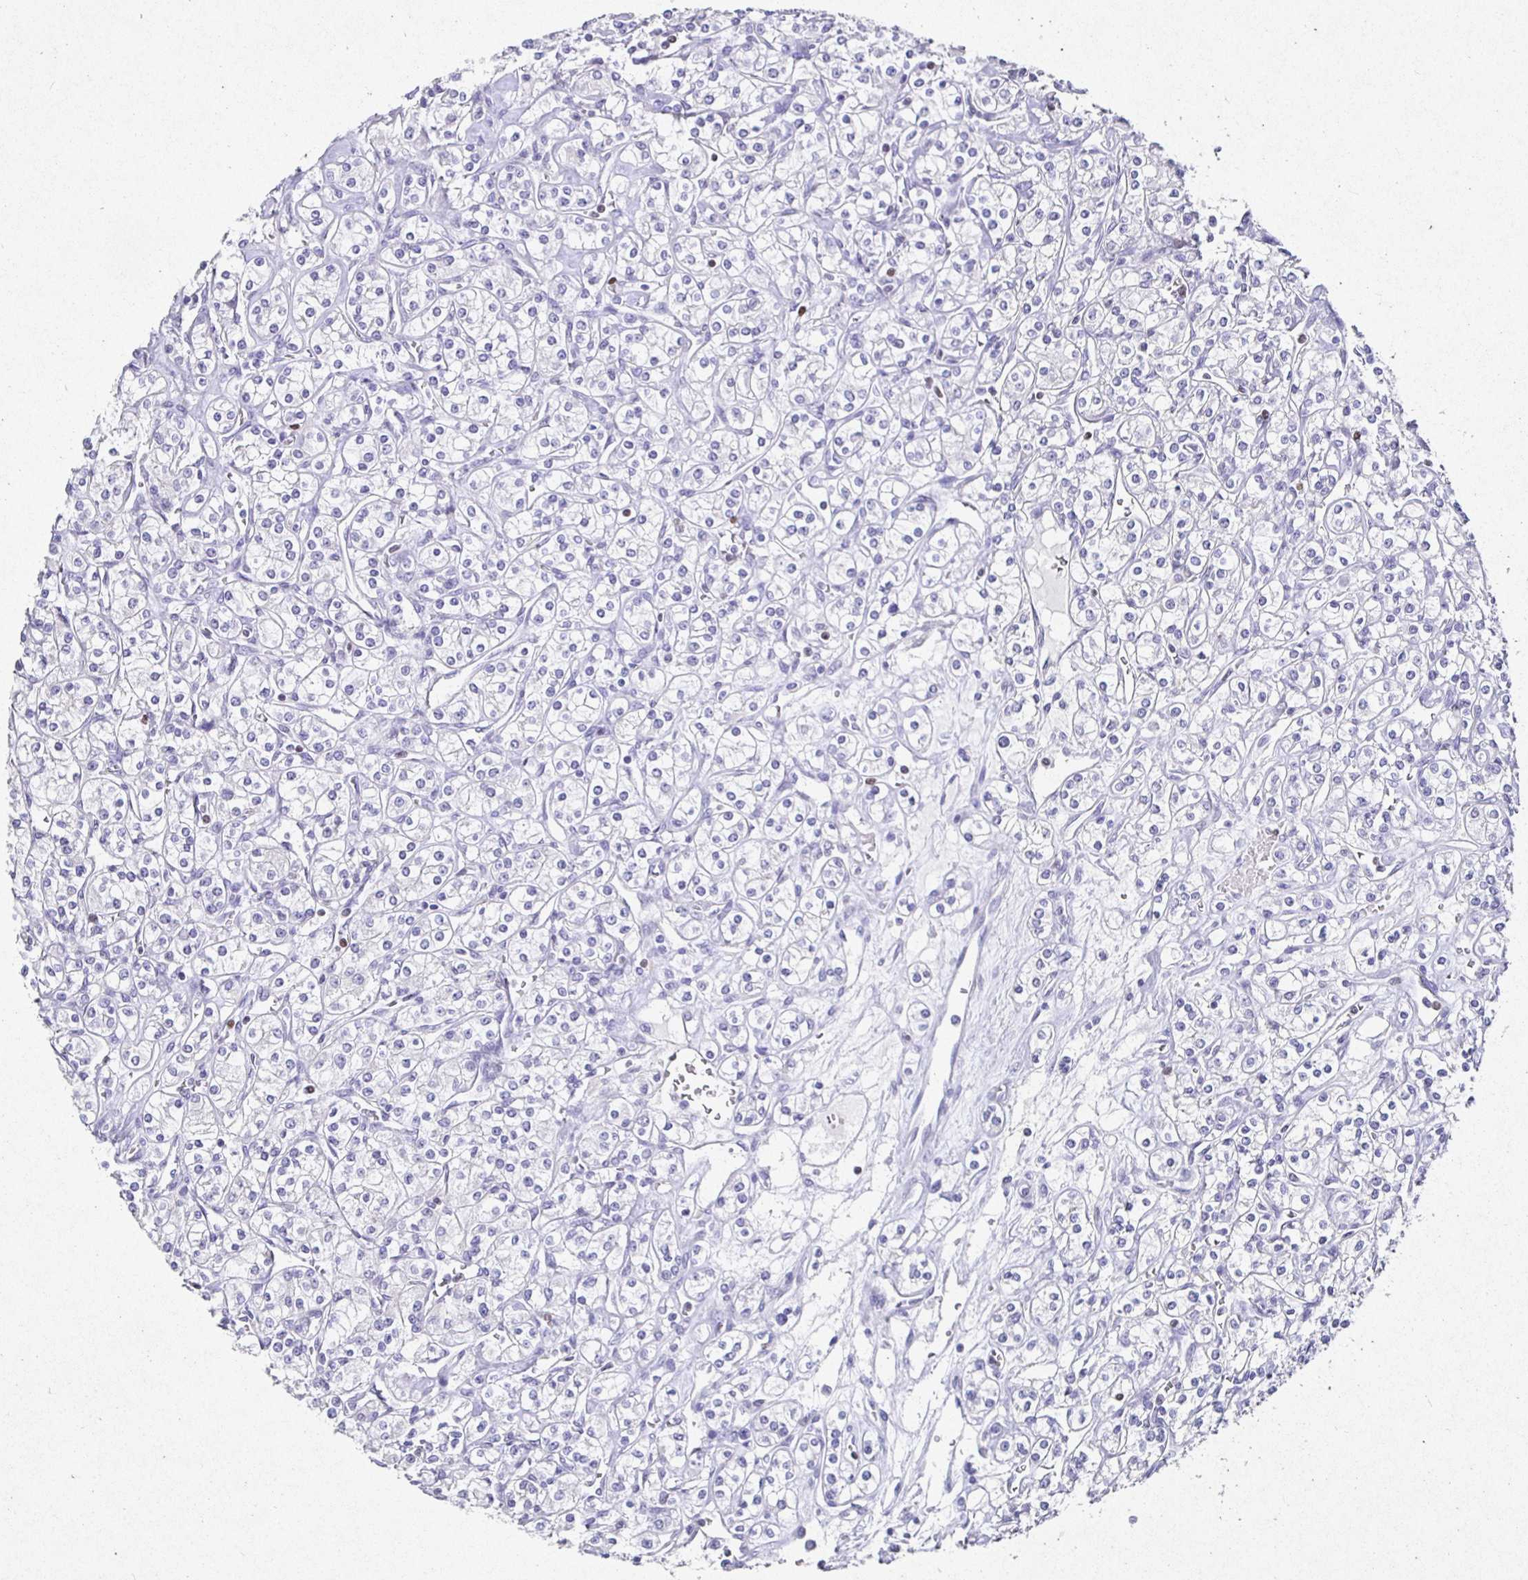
{"staining": {"intensity": "negative", "quantity": "none", "location": "none"}, "tissue": "renal cancer", "cell_type": "Tumor cells", "image_type": "cancer", "snomed": [{"axis": "morphology", "description": "Adenocarcinoma, NOS"}, {"axis": "topography", "description": "Kidney"}], "caption": "High power microscopy histopathology image of an immunohistochemistry (IHC) micrograph of renal cancer (adenocarcinoma), revealing no significant staining in tumor cells.", "gene": "SATB1", "patient": {"sex": "male", "age": 77}}